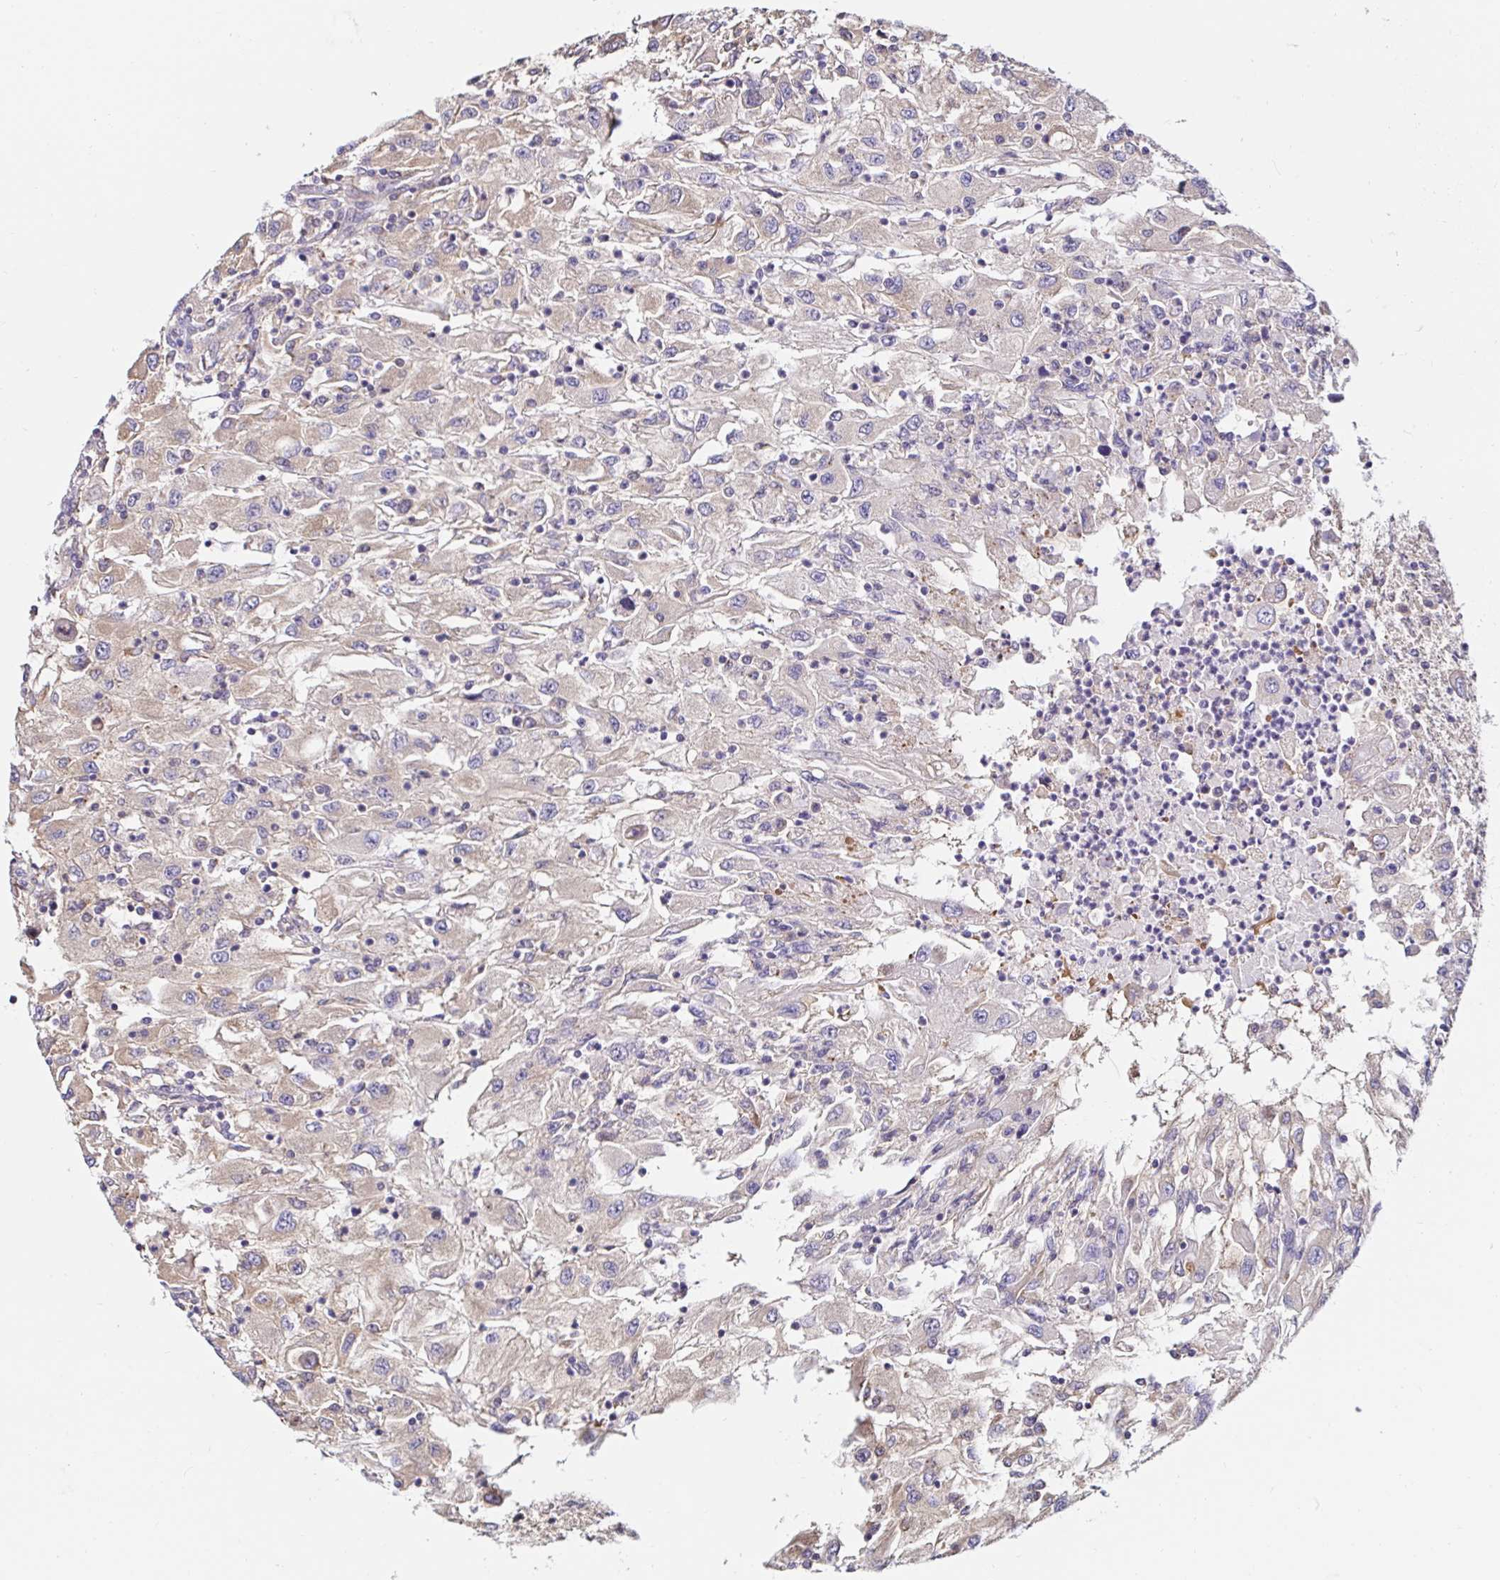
{"staining": {"intensity": "weak", "quantity": "<25%", "location": "cytoplasmic/membranous"}, "tissue": "renal cancer", "cell_type": "Tumor cells", "image_type": "cancer", "snomed": [{"axis": "morphology", "description": "Adenocarcinoma, NOS"}, {"axis": "topography", "description": "Kidney"}], "caption": "Immunohistochemical staining of renal cancer (adenocarcinoma) exhibits no significant positivity in tumor cells. (DAB immunohistochemistry, high magnification).", "gene": "RSRP1", "patient": {"sex": "female", "age": 67}}